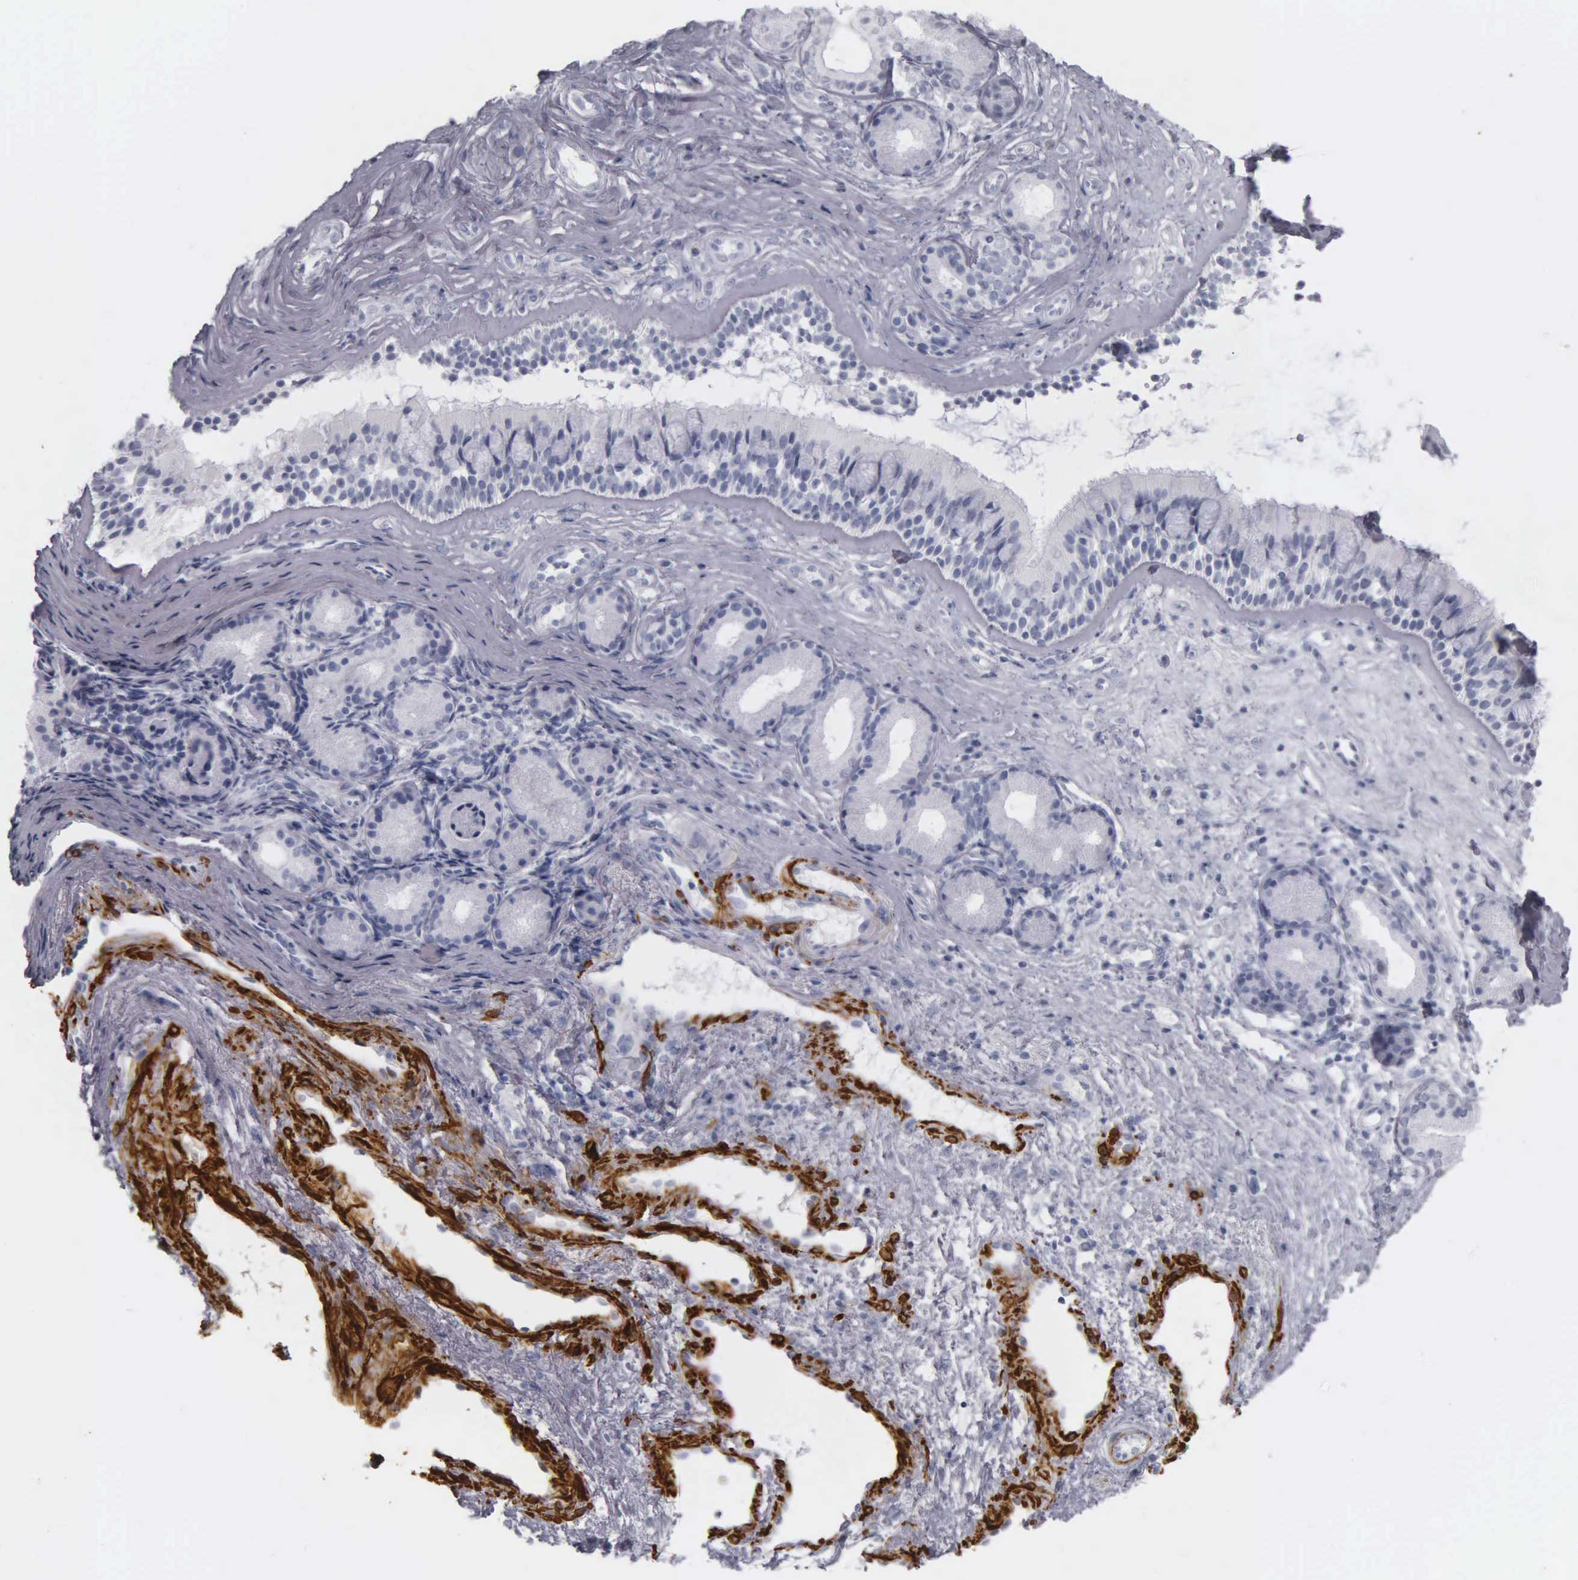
{"staining": {"intensity": "negative", "quantity": "none", "location": "none"}, "tissue": "nasopharynx", "cell_type": "Respiratory epithelial cells", "image_type": "normal", "snomed": [{"axis": "morphology", "description": "Normal tissue, NOS"}, {"axis": "topography", "description": "Nasopharynx"}], "caption": "Immunohistochemical staining of normal nasopharynx displays no significant expression in respiratory epithelial cells.", "gene": "DES", "patient": {"sex": "female", "age": 78}}